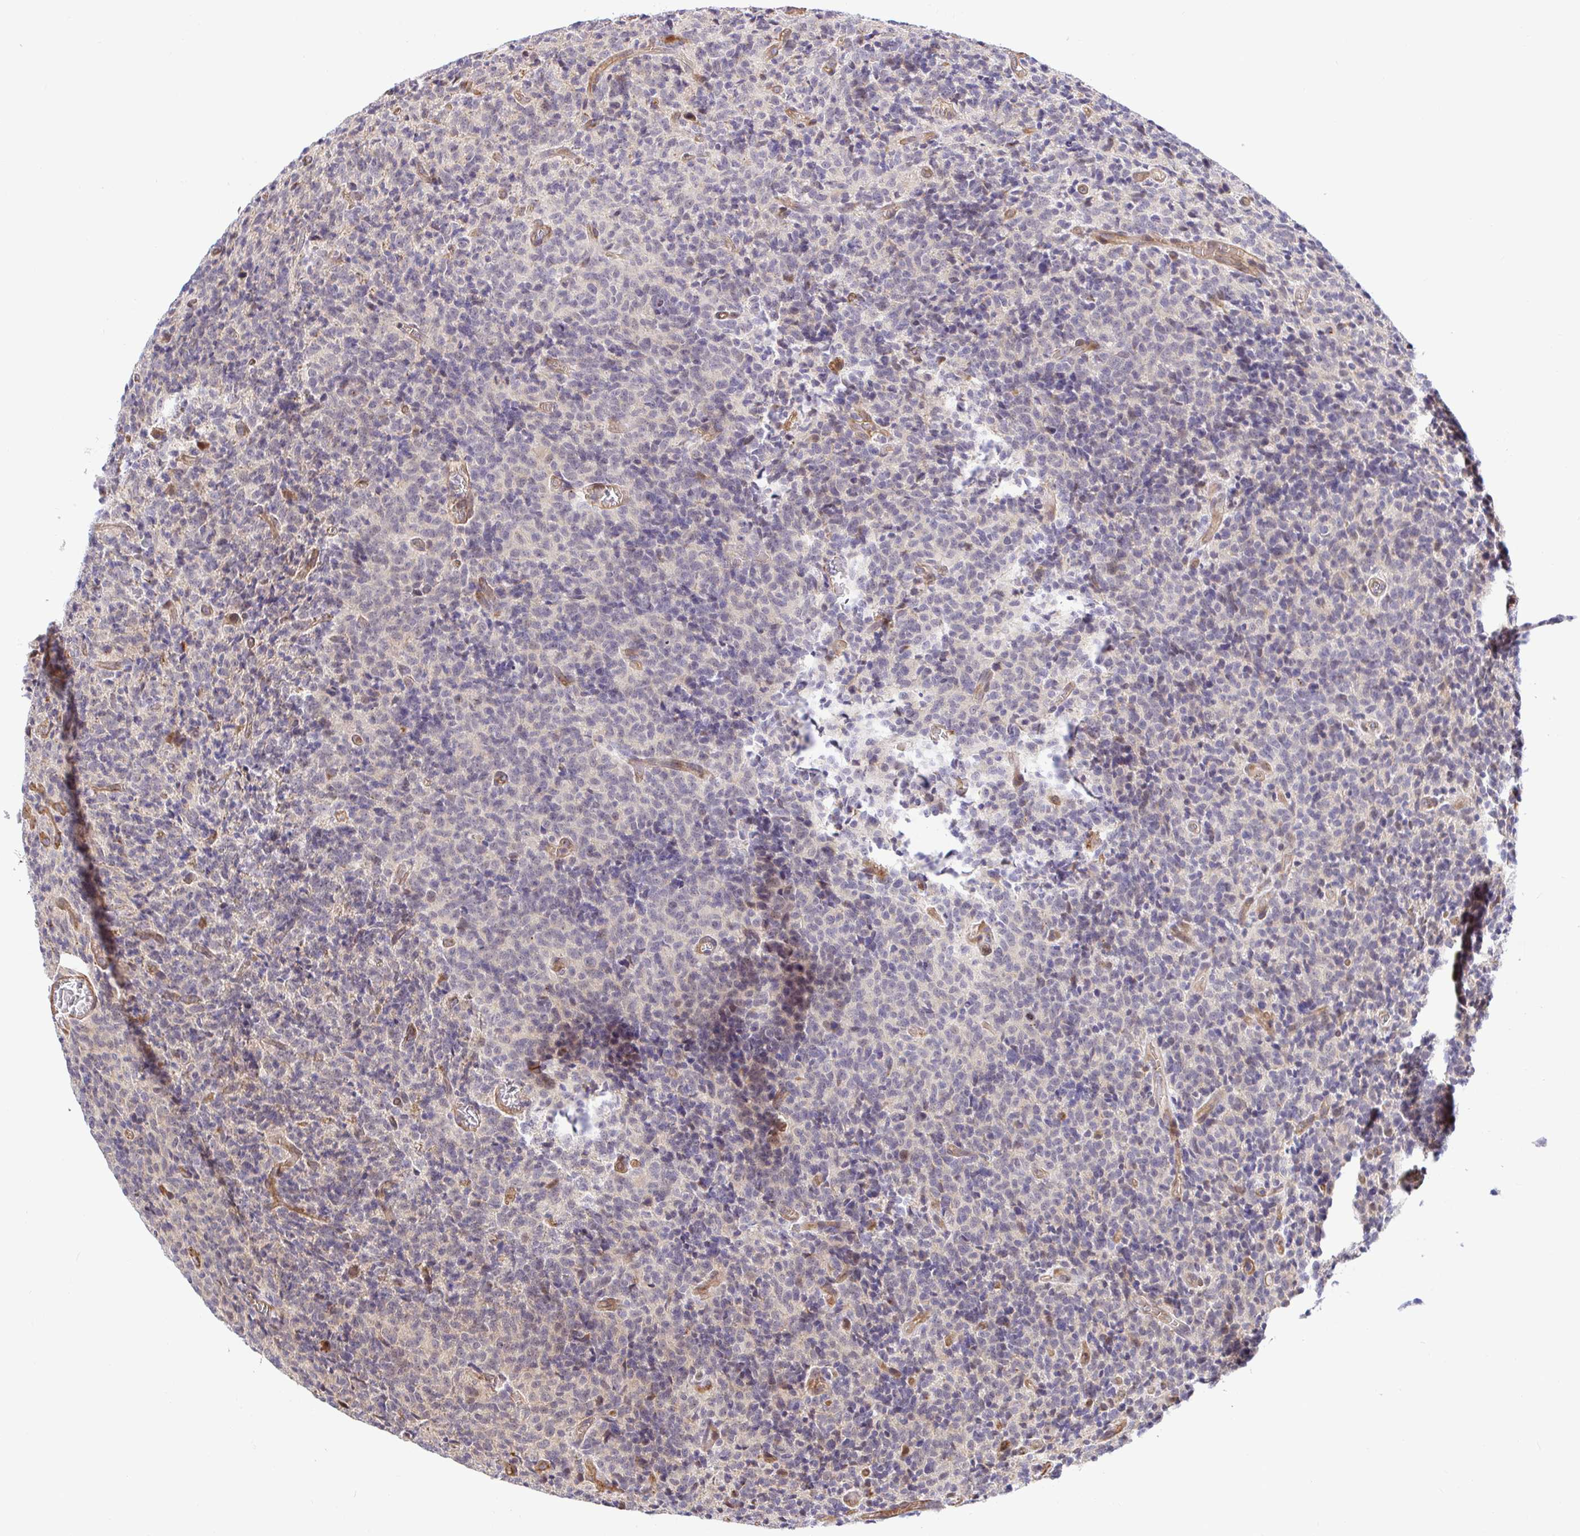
{"staining": {"intensity": "negative", "quantity": "none", "location": "none"}, "tissue": "glioma", "cell_type": "Tumor cells", "image_type": "cancer", "snomed": [{"axis": "morphology", "description": "Glioma, malignant, High grade"}, {"axis": "topography", "description": "Brain"}], "caption": "Malignant high-grade glioma was stained to show a protein in brown. There is no significant expression in tumor cells.", "gene": "TRIM55", "patient": {"sex": "male", "age": 76}}